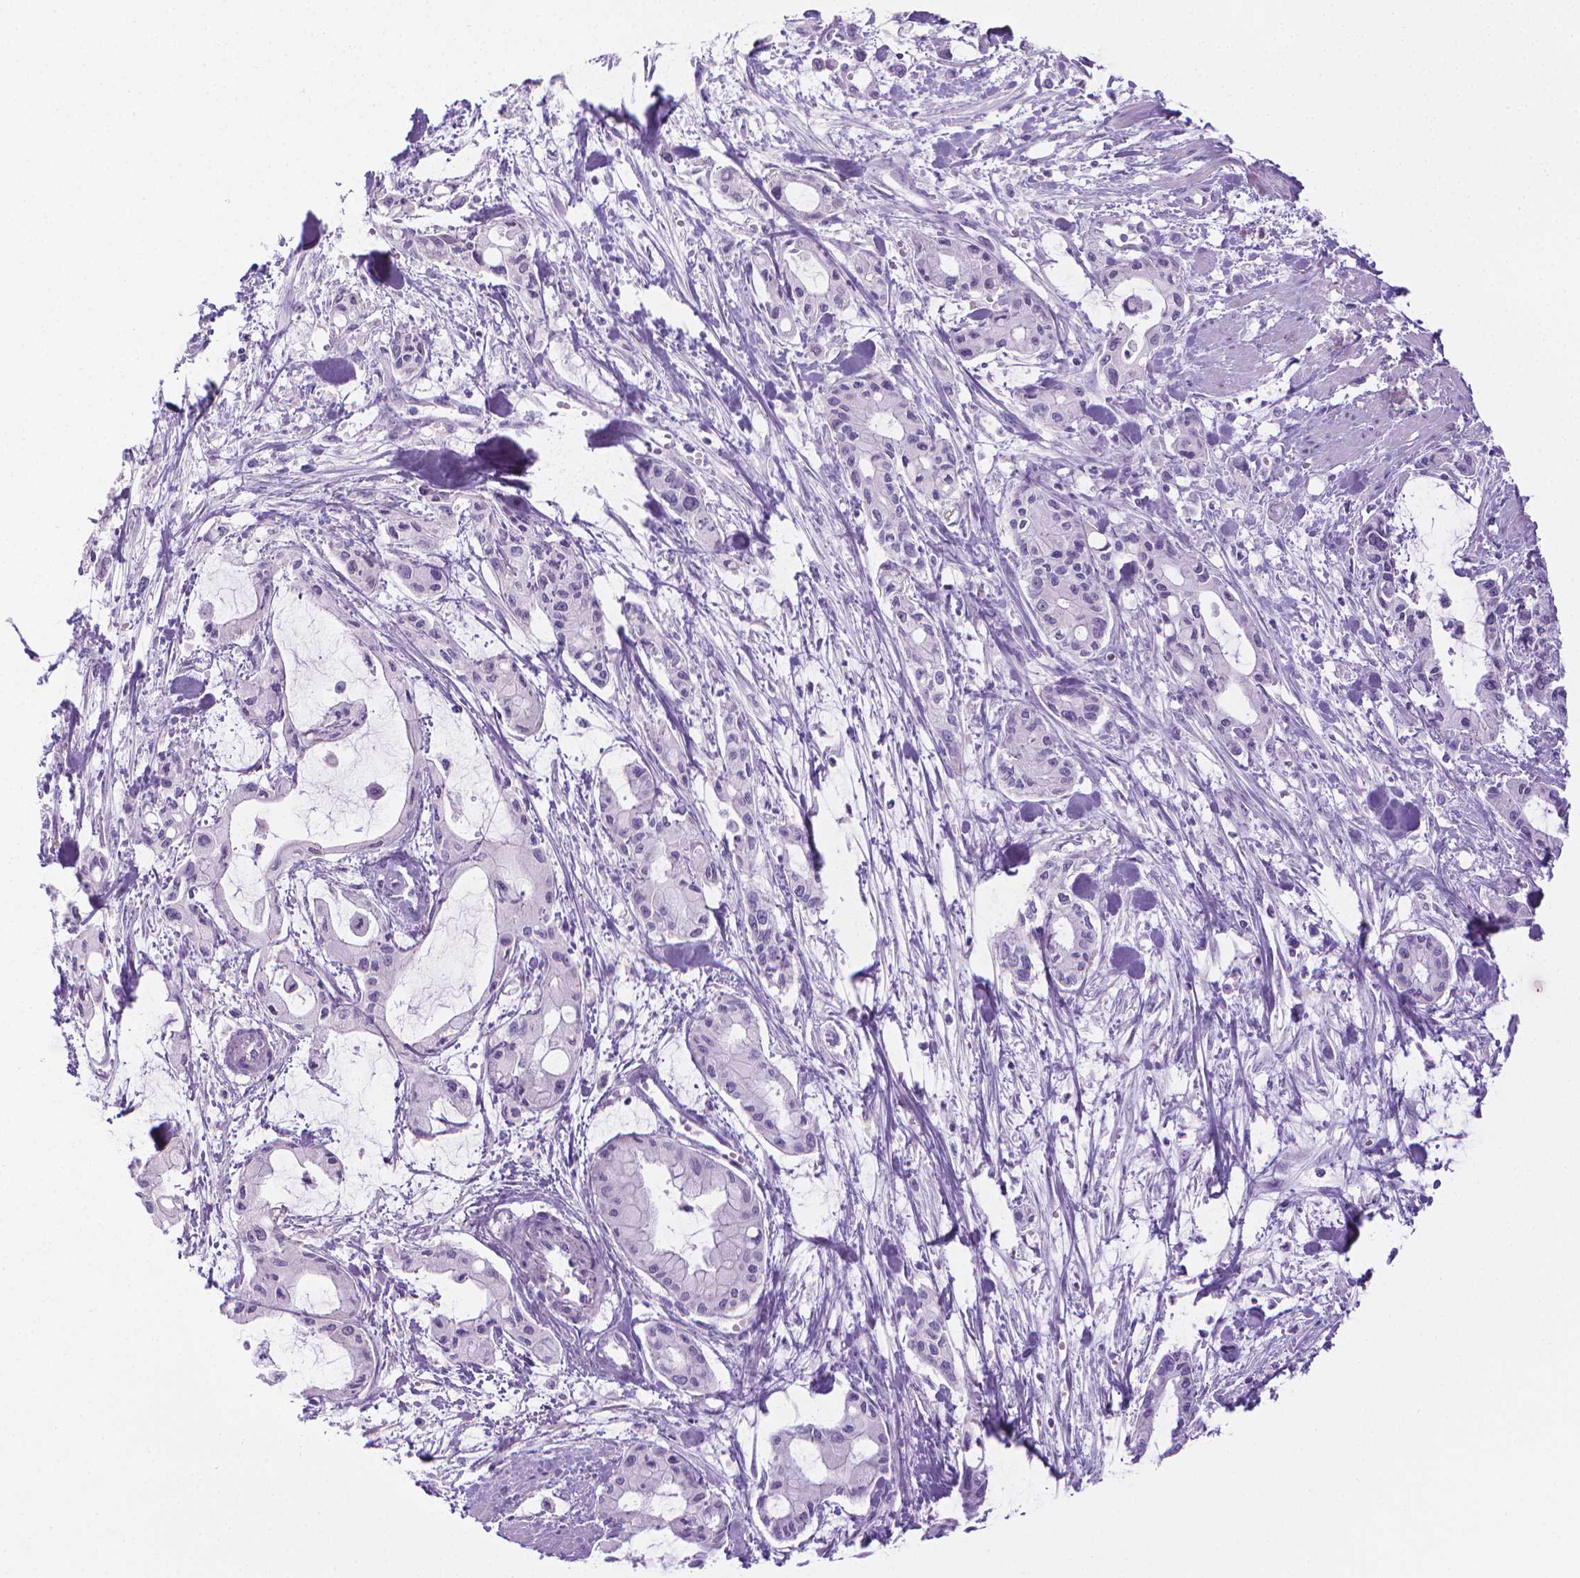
{"staining": {"intensity": "negative", "quantity": "none", "location": "none"}, "tissue": "pancreatic cancer", "cell_type": "Tumor cells", "image_type": "cancer", "snomed": [{"axis": "morphology", "description": "Adenocarcinoma, NOS"}, {"axis": "topography", "description": "Pancreas"}], "caption": "Tumor cells are negative for protein expression in human pancreatic cancer.", "gene": "SPAG6", "patient": {"sex": "male", "age": 48}}